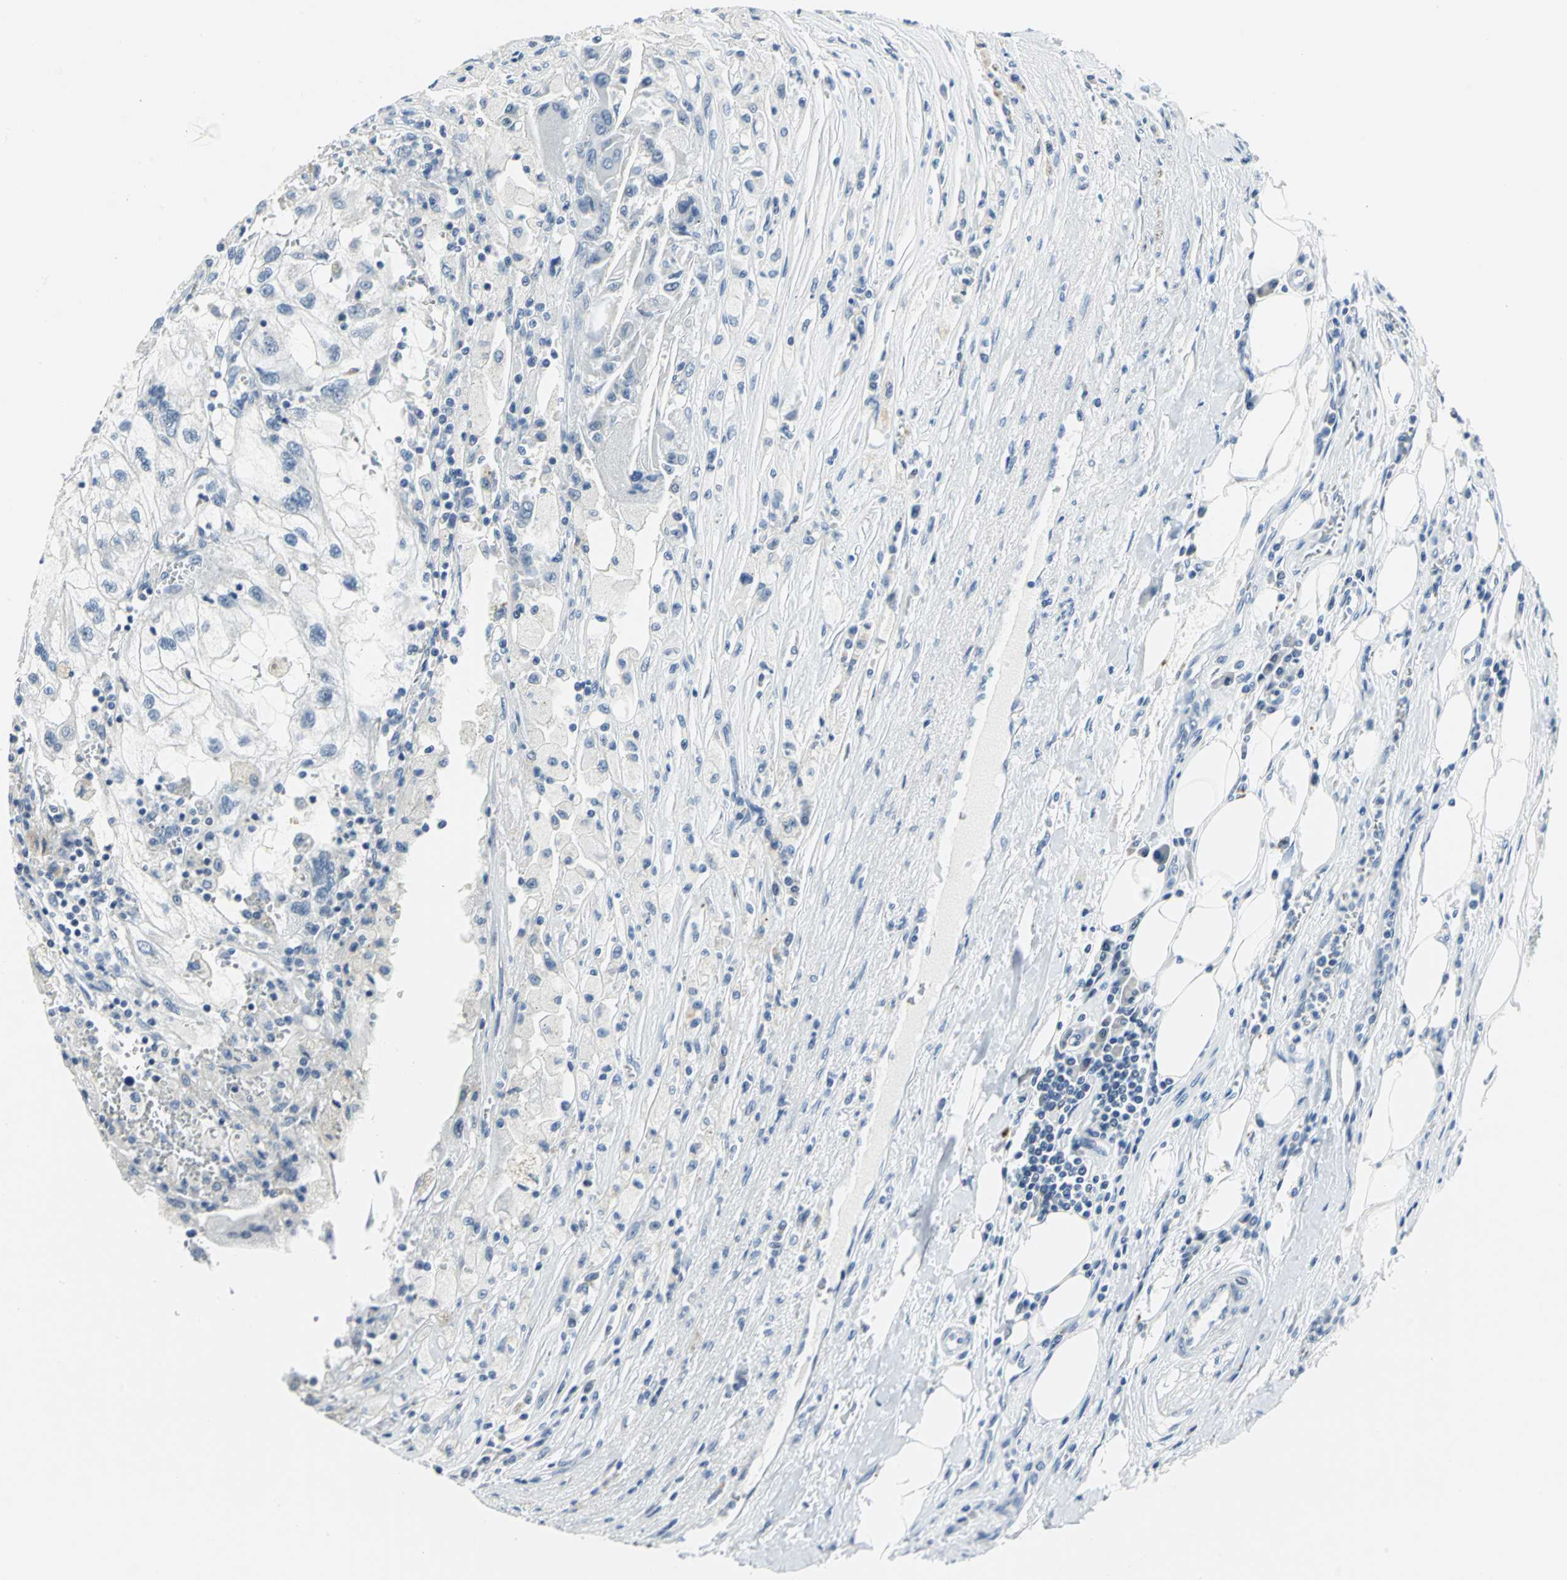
{"staining": {"intensity": "negative", "quantity": "none", "location": "none"}, "tissue": "renal cancer", "cell_type": "Tumor cells", "image_type": "cancer", "snomed": [{"axis": "morphology", "description": "Normal tissue, NOS"}, {"axis": "morphology", "description": "Adenocarcinoma, NOS"}, {"axis": "topography", "description": "Kidney"}], "caption": "Tumor cells show no significant positivity in renal adenocarcinoma.", "gene": "RAD17", "patient": {"sex": "male", "age": 71}}